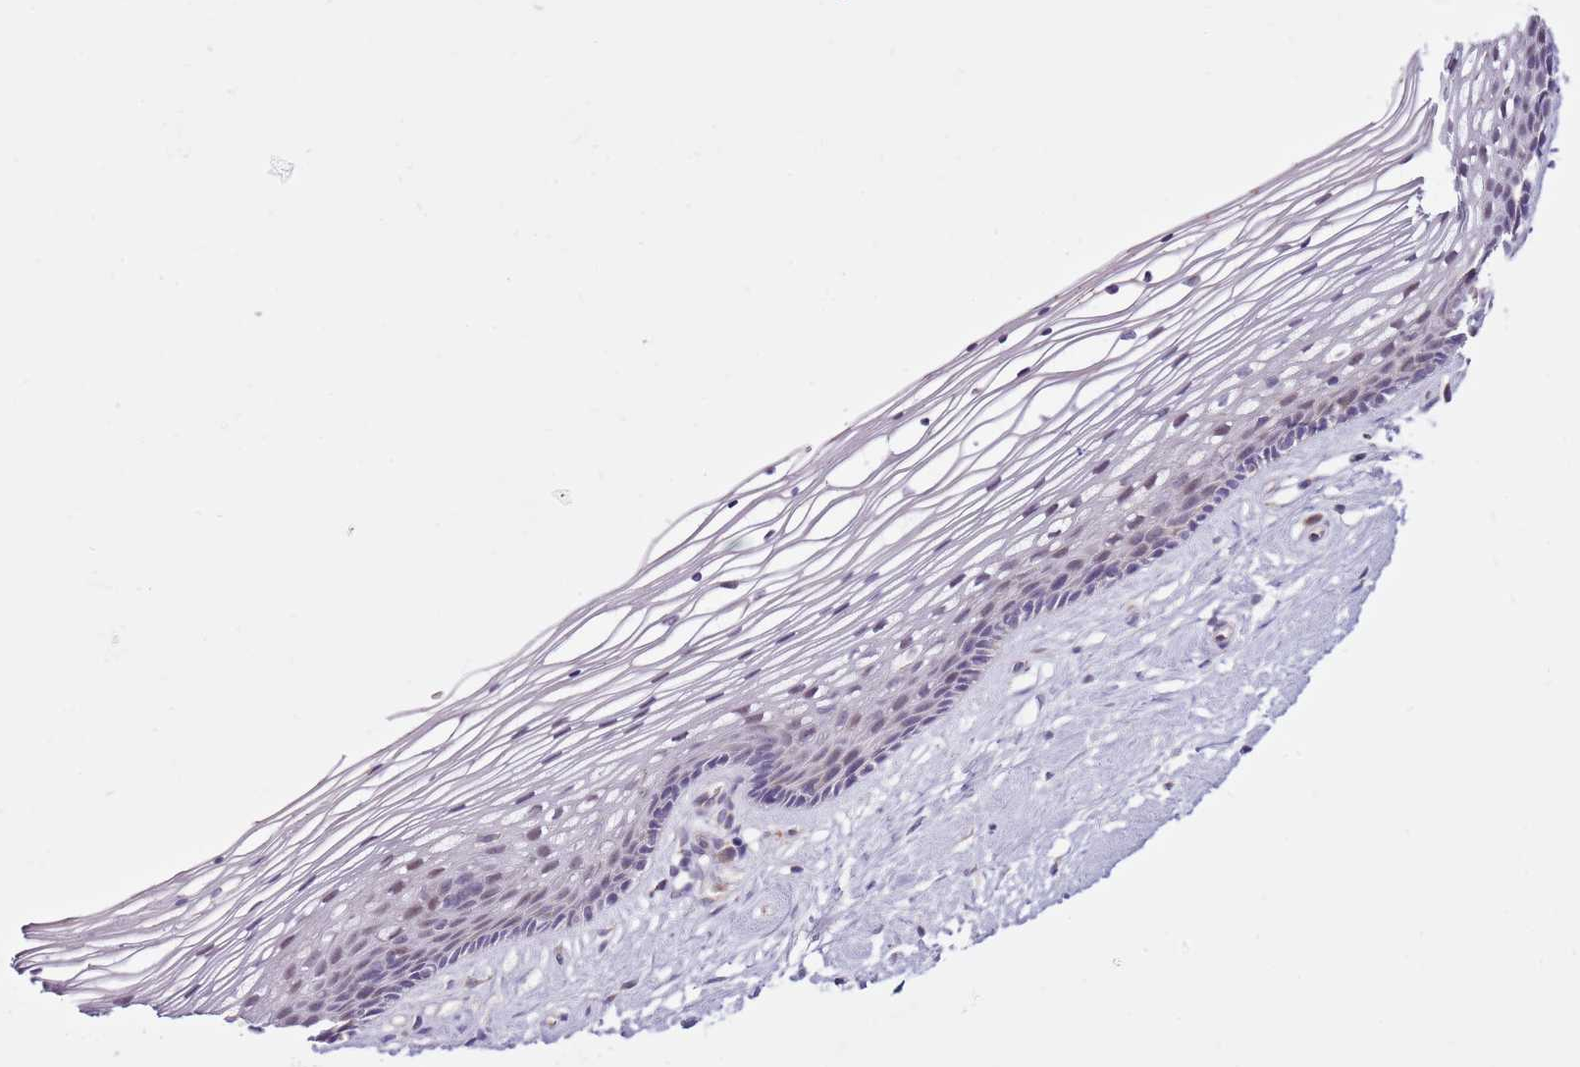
{"staining": {"intensity": "weak", "quantity": "<25%", "location": "cytoplasmic/membranous"}, "tissue": "vagina", "cell_type": "Squamous epithelial cells", "image_type": "normal", "snomed": [{"axis": "morphology", "description": "Normal tissue, NOS"}, {"axis": "topography", "description": "Vagina"}], "caption": "High power microscopy image of an immunohistochemistry (IHC) photomicrograph of unremarkable vagina, revealing no significant positivity in squamous epithelial cells.", "gene": "SMG1", "patient": {"sex": "female", "age": 46}}